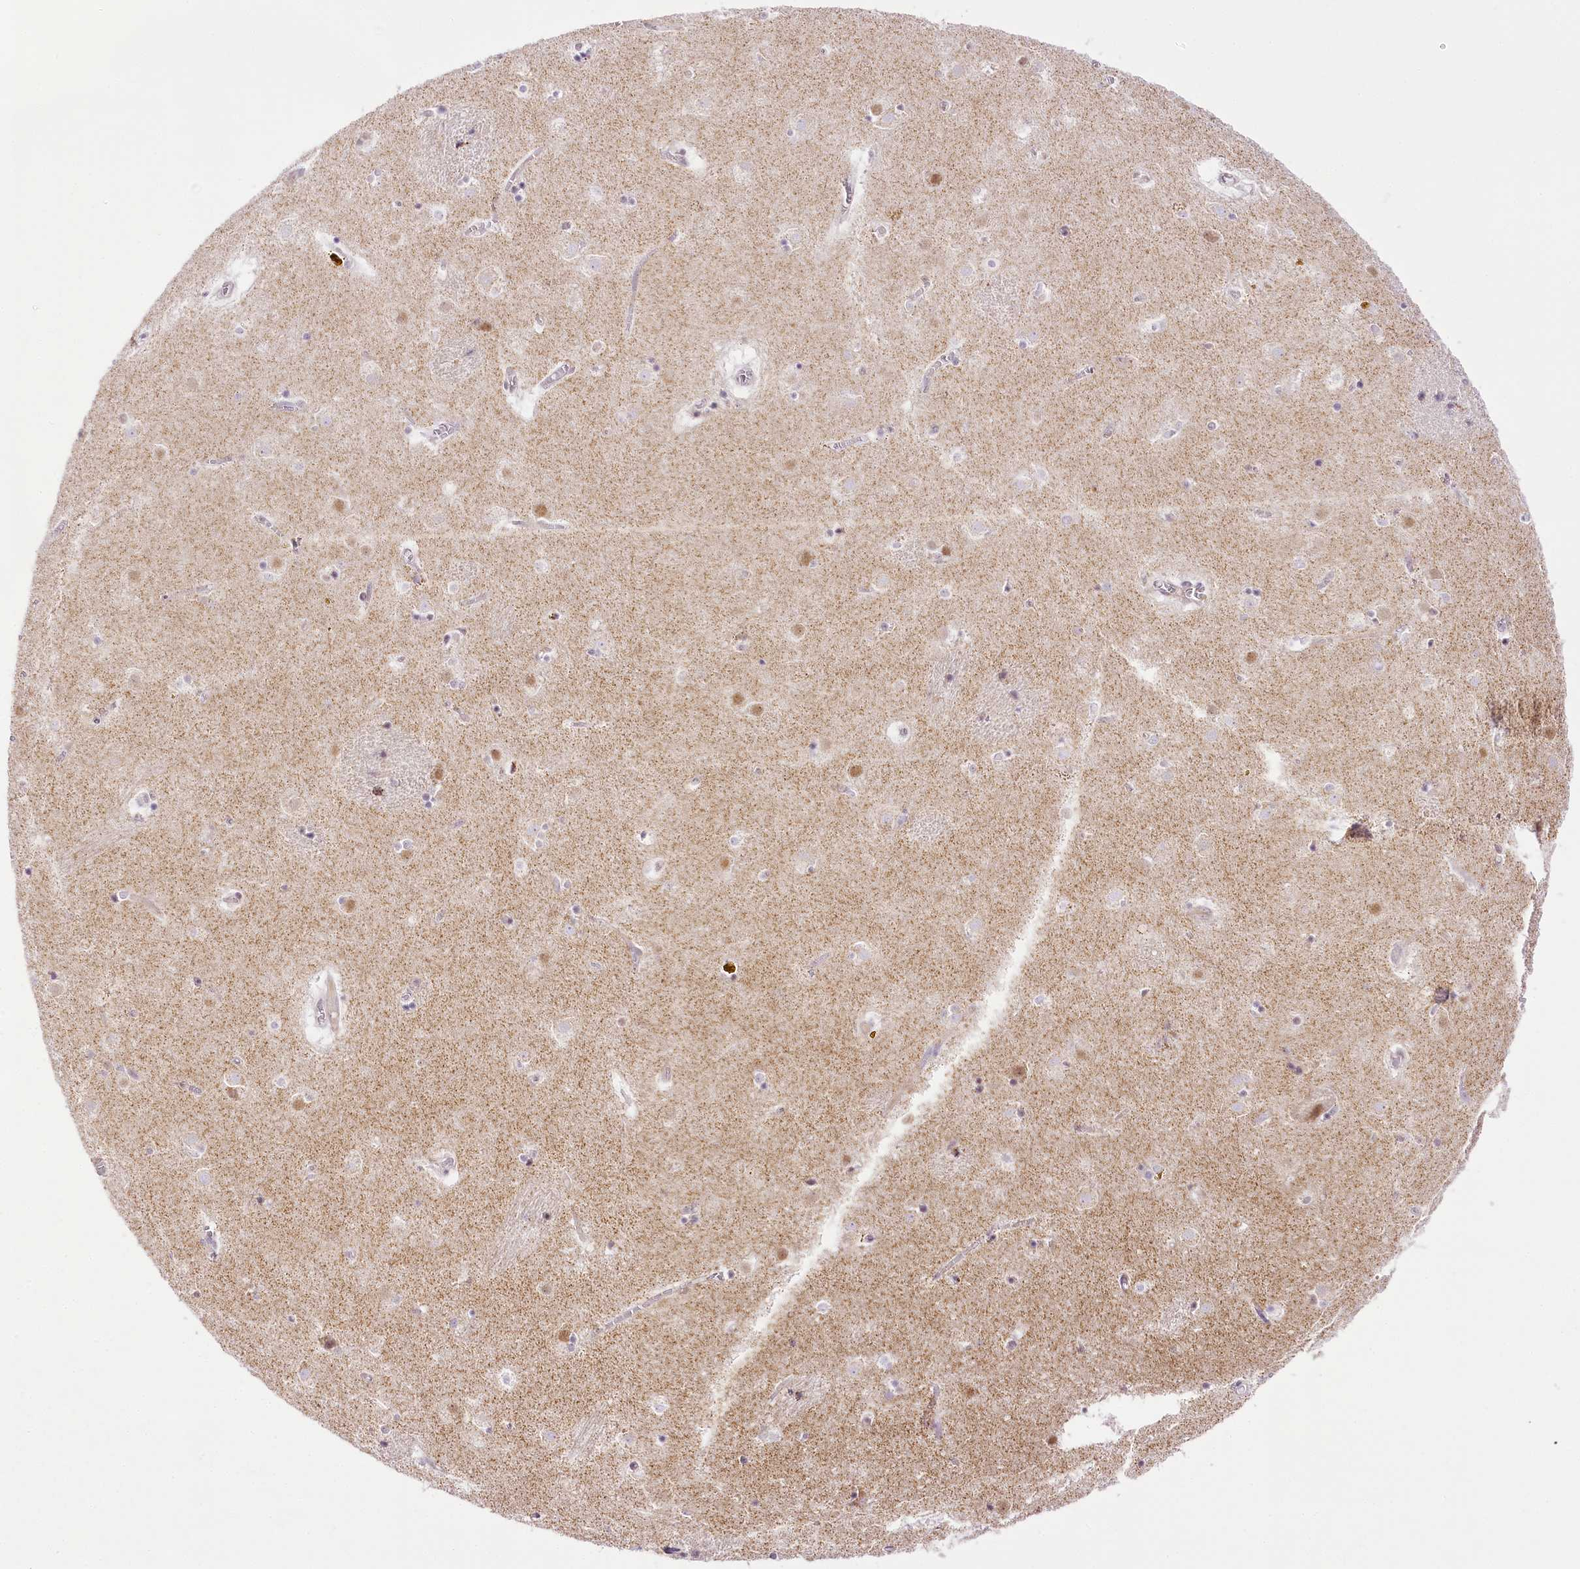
{"staining": {"intensity": "negative", "quantity": "none", "location": "none"}, "tissue": "caudate", "cell_type": "Glial cells", "image_type": "normal", "snomed": [{"axis": "morphology", "description": "Normal tissue, NOS"}, {"axis": "topography", "description": "Lateral ventricle wall"}], "caption": "This is an immunohistochemistry (IHC) micrograph of benign human caudate. There is no positivity in glial cells.", "gene": "CCDC30", "patient": {"sex": "male", "age": 70}}